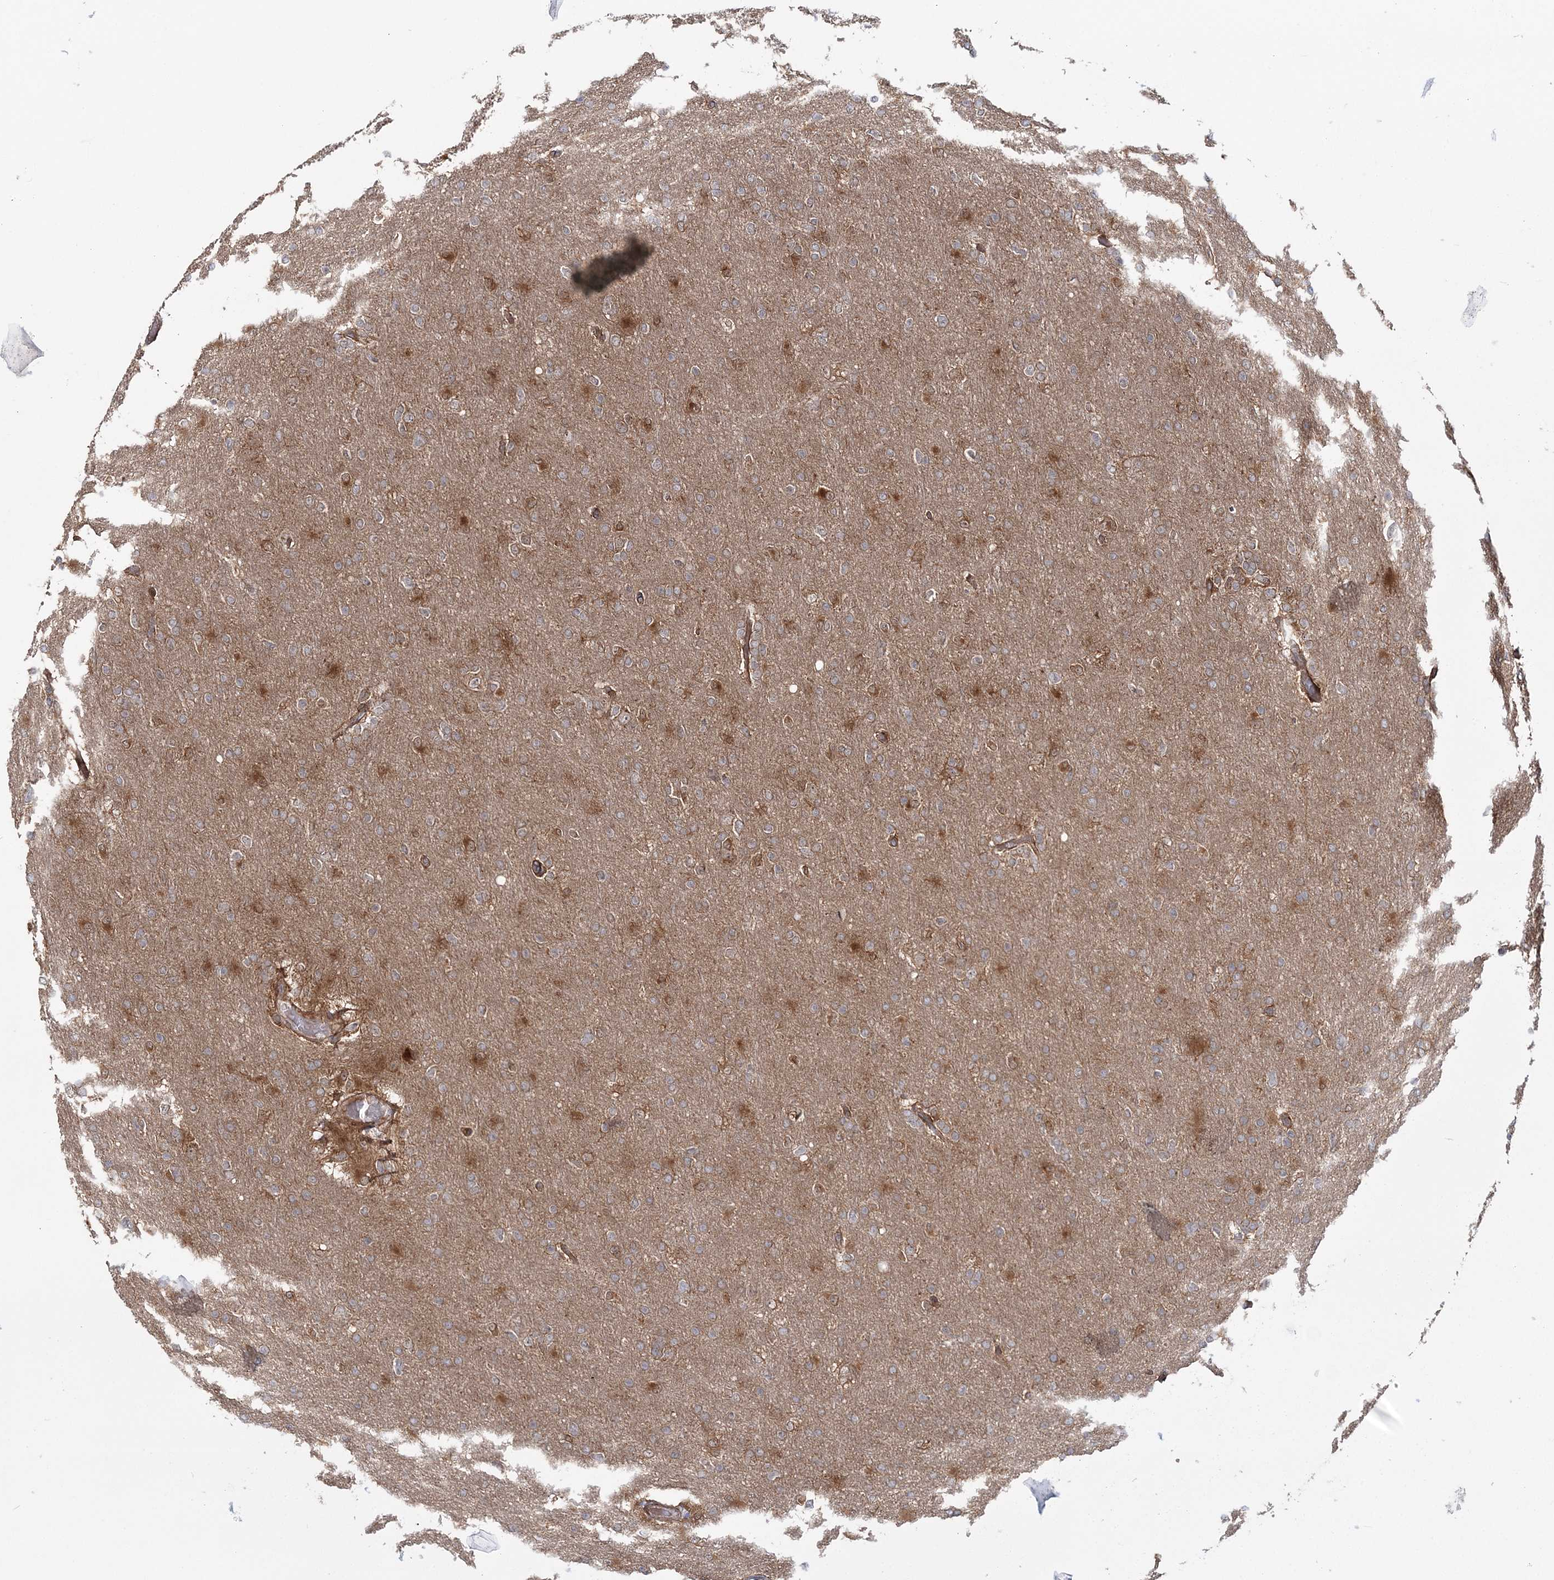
{"staining": {"intensity": "weak", "quantity": "<25%", "location": "cytoplasmic/membranous"}, "tissue": "glioma", "cell_type": "Tumor cells", "image_type": "cancer", "snomed": [{"axis": "morphology", "description": "Glioma, malignant, High grade"}, {"axis": "topography", "description": "Cerebral cortex"}], "caption": "High power microscopy image of an immunohistochemistry (IHC) micrograph of high-grade glioma (malignant), revealing no significant expression in tumor cells.", "gene": "MOCS2", "patient": {"sex": "female", "age": 36}}